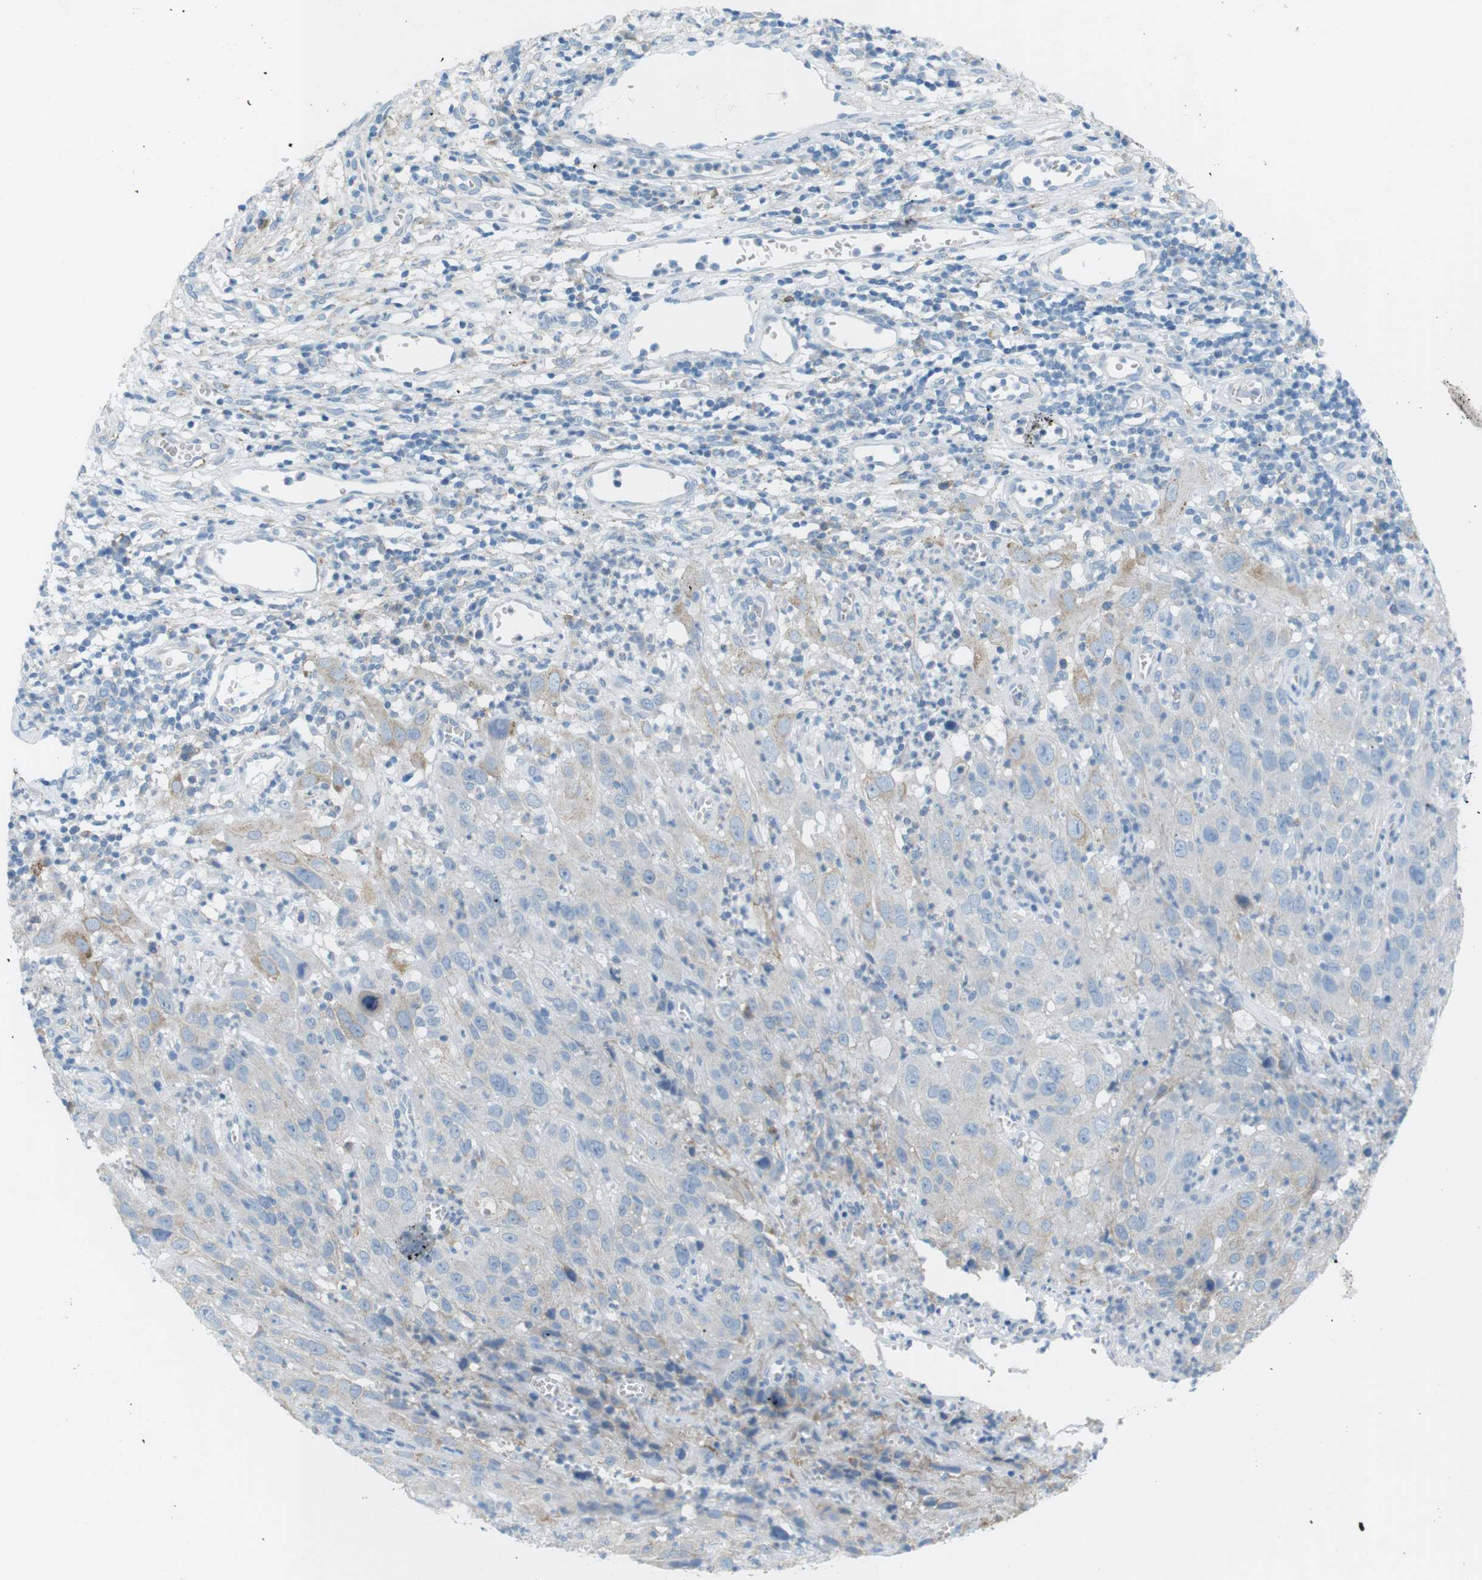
{"staining": {"intensity": "negative", "quantity": "none", "location": "none"}, "tissue": "cervical cancer", "cell_type": "Tumor cells", "image_type": "cancer", "snomed": [{"axis": "morphology", "description": "Squamous cell carcinoma, NOS"}, {"axis": "topography", "description": "Cervix"}], "caption": "This is an IHC image of human cervical squamous cell carcinoma. There is no expression in tumor cells.", "gene": "VAMP1", "patient": {"sex": "female", "age": 32}}